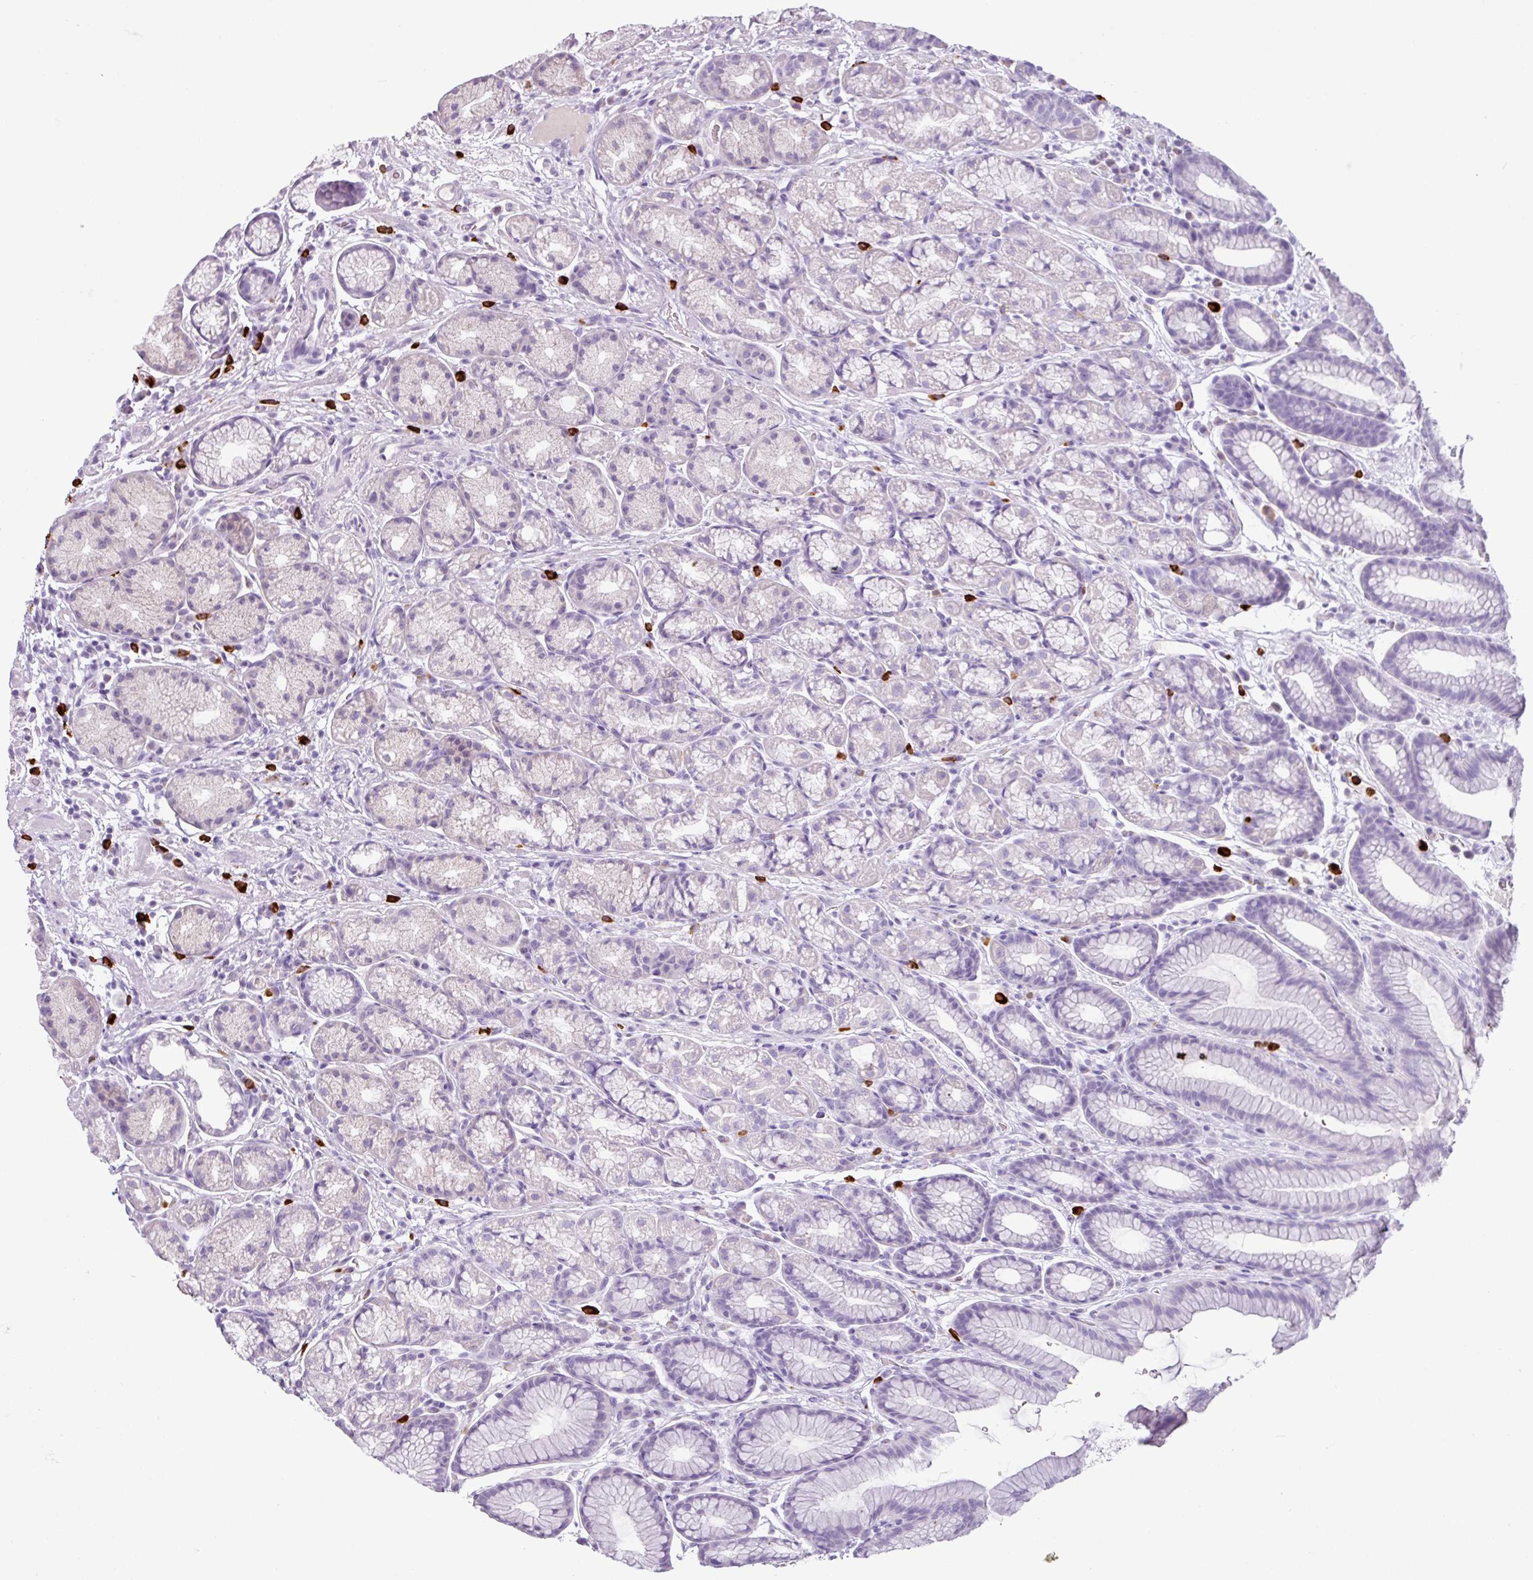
{"staining": {"intensity": "negative", "quantity": "none", "location": "none"}, "tissue": "stomach", "cell_type": "Glandular cells", "image_type": "normal", "snomed": [{"axis": "morphology", "description": "Normal tissue, NOS"}, {"axis": "topography", "description": "Stomach, lower"}], "caption": "This micrograph is of unremarkable stomach stained with immunohistochemistry (IHC) to label a protein in brown with the nuclei are counter-stained blue. There is no expression in glandular cells.", "gene": "CTSG", "patient": {"sex": "male", "age": 67}}